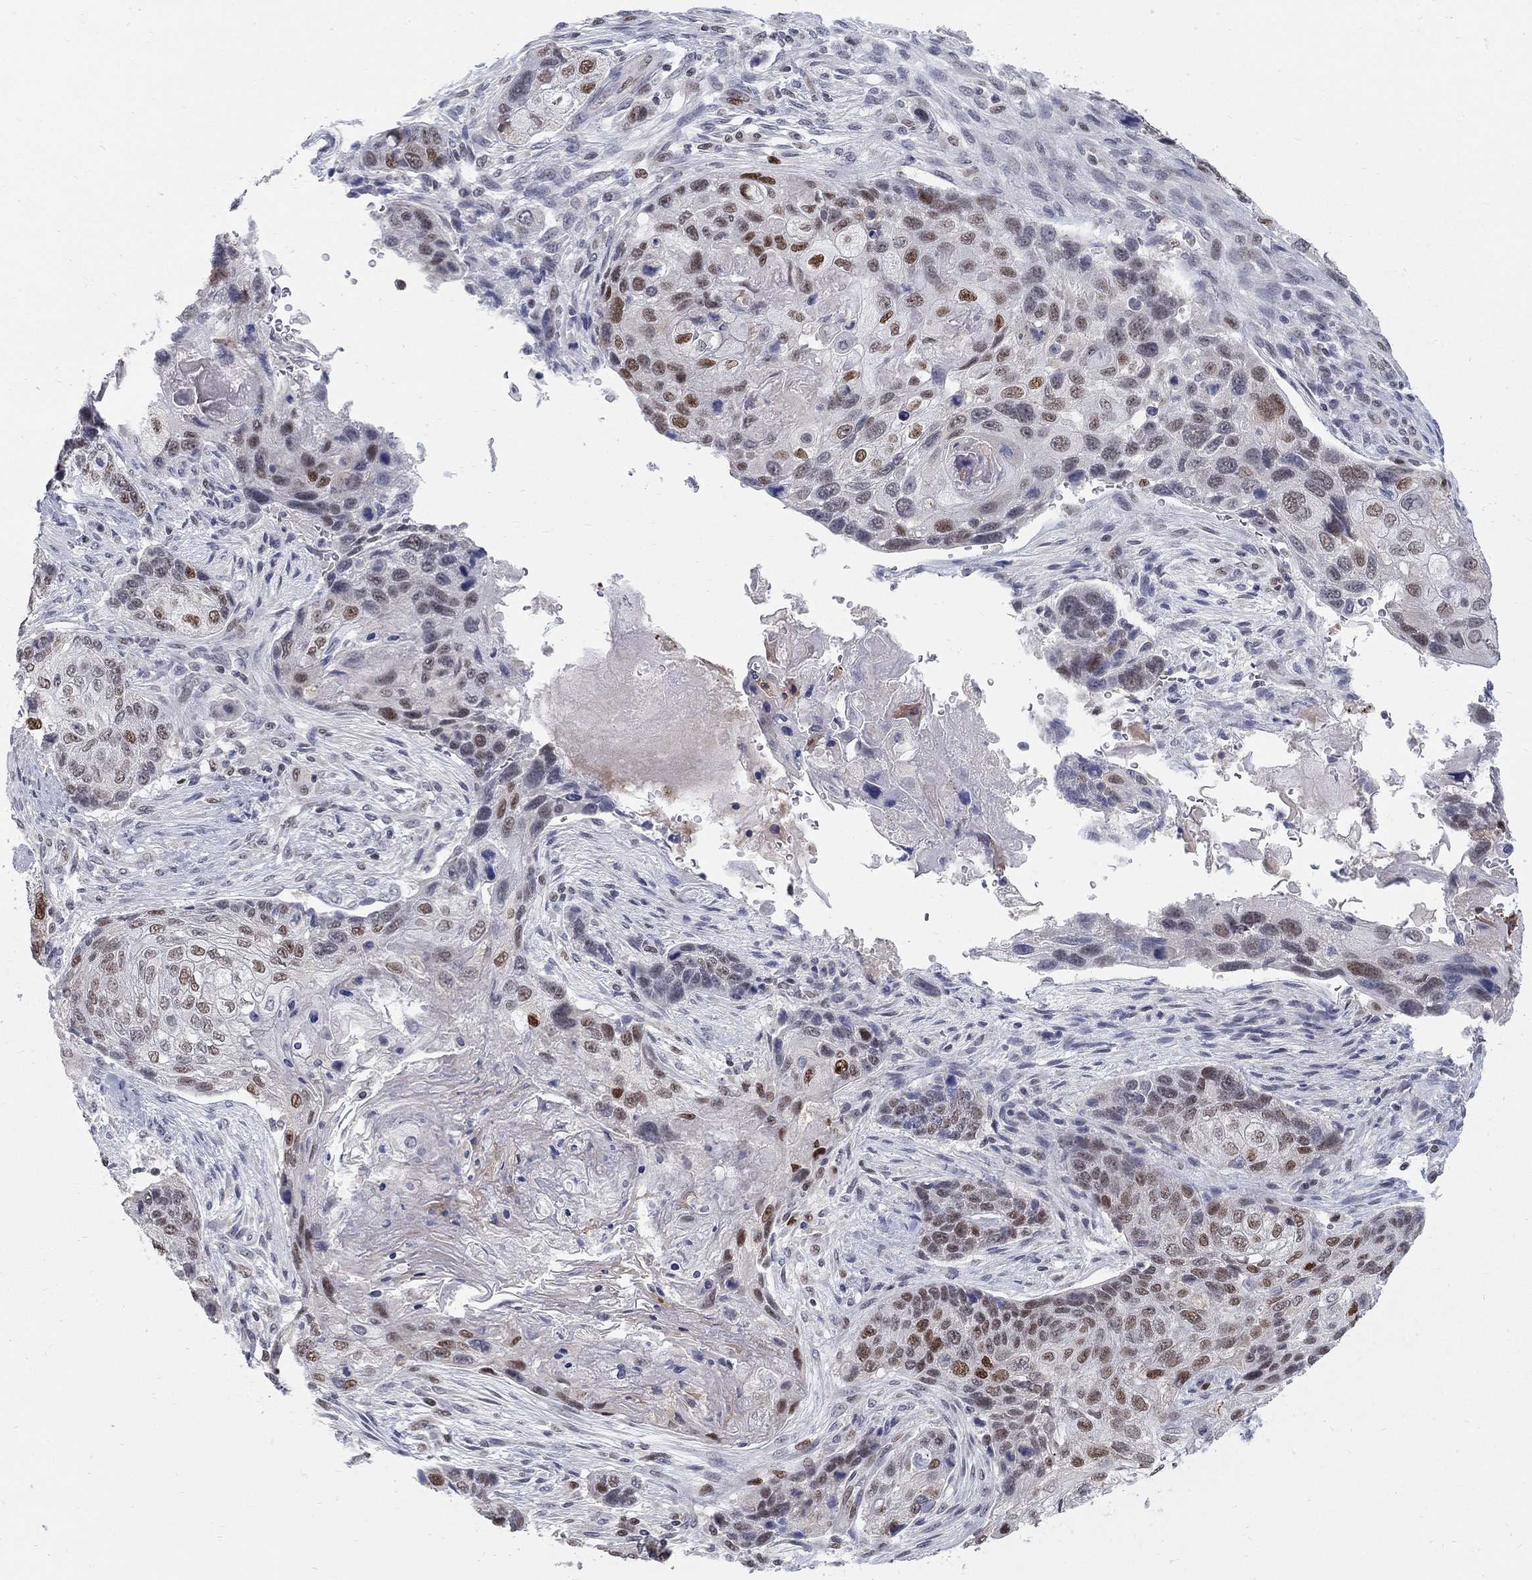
{"staining": {"intensity": "strong", "quantity": "<25%", "location": "nuclear"}, "tissue": "lung cancer", "cell_type": "Tumor cells", "image_type": "cancer", "snomed": [{"axis": "morphology", "description": "Normal tissue, NOS"}, {"axis": "morphology", "description": "Squamous cell carcinoma, NOS"}, {"axis": "topography", "description": "Bronchus"}, {"axis": "topography", "description": "Lung"}], "caption": "Protein analysis of lung squamous cell carcinoma tissue shows strong nuclear expression in about <25% of tumor cells.", "gene": "GCFC2", "patient": {"sex": "male", "age": 69}}